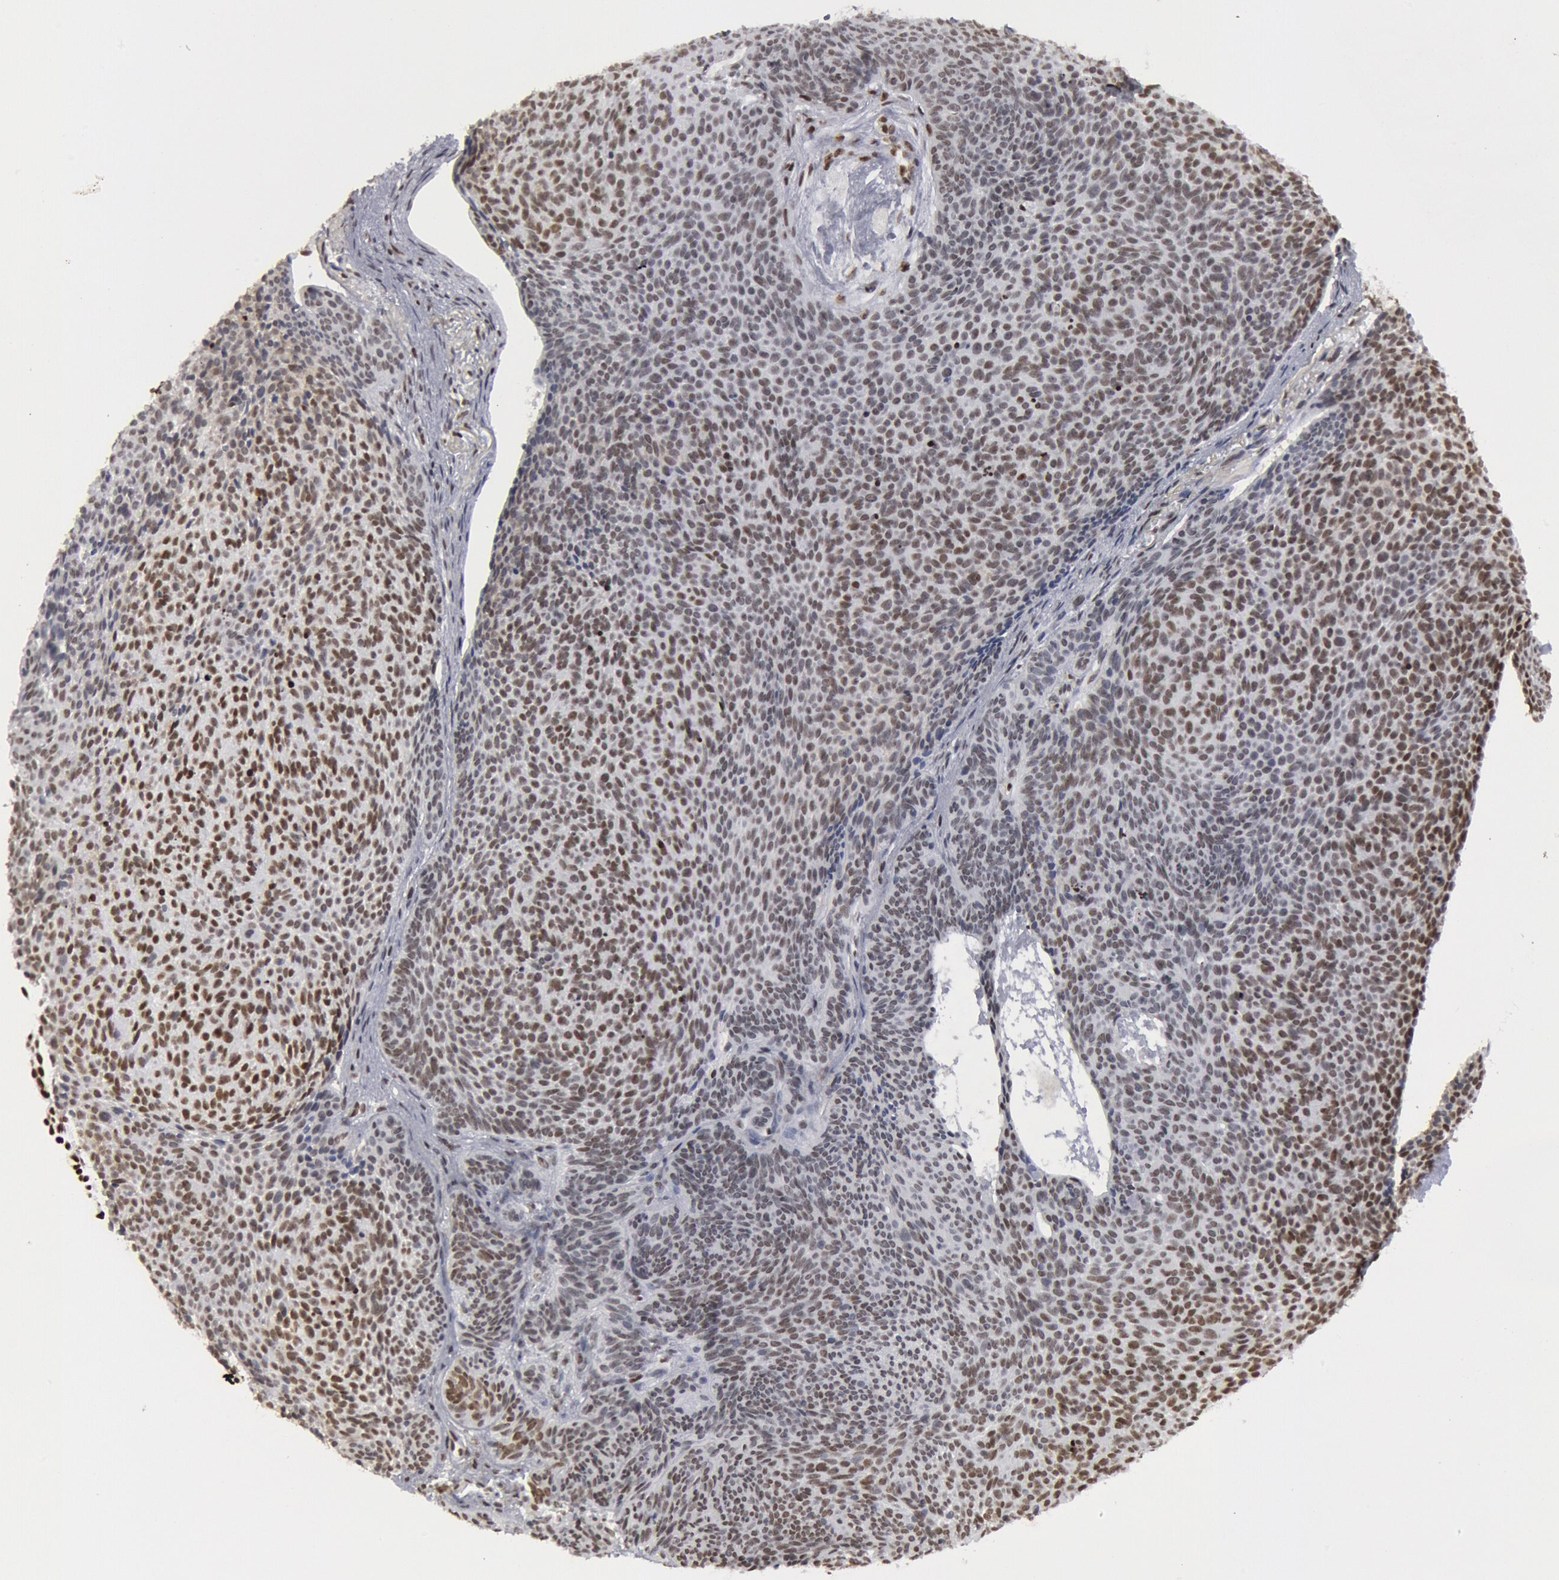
{"staining": {"intensity": "moderate", "quantity": ">75%", "location": "nuclear"}, "tissue": "skin cancer", "cell_type": "Tumor cells", "image_type": "cancer", "snomed": [{"axis": "morphology", "description": "Basal cell carcinoma"}, {"axis": "topography", "description": "Skin"}], "caption": "Immunohistochemistry staining of basal cell carcinoma (skin), which shows medium levels of moderate nuclear positivity in approximately >75% of tumor cells indicating moderate nuclear protein staining. The staining was performed using DAB (brown) for protein detection and nuclei were counterstained in hematoxylin (blue).", "gene": "SUB1", "patient": {"sex": "male", "age": 84}}